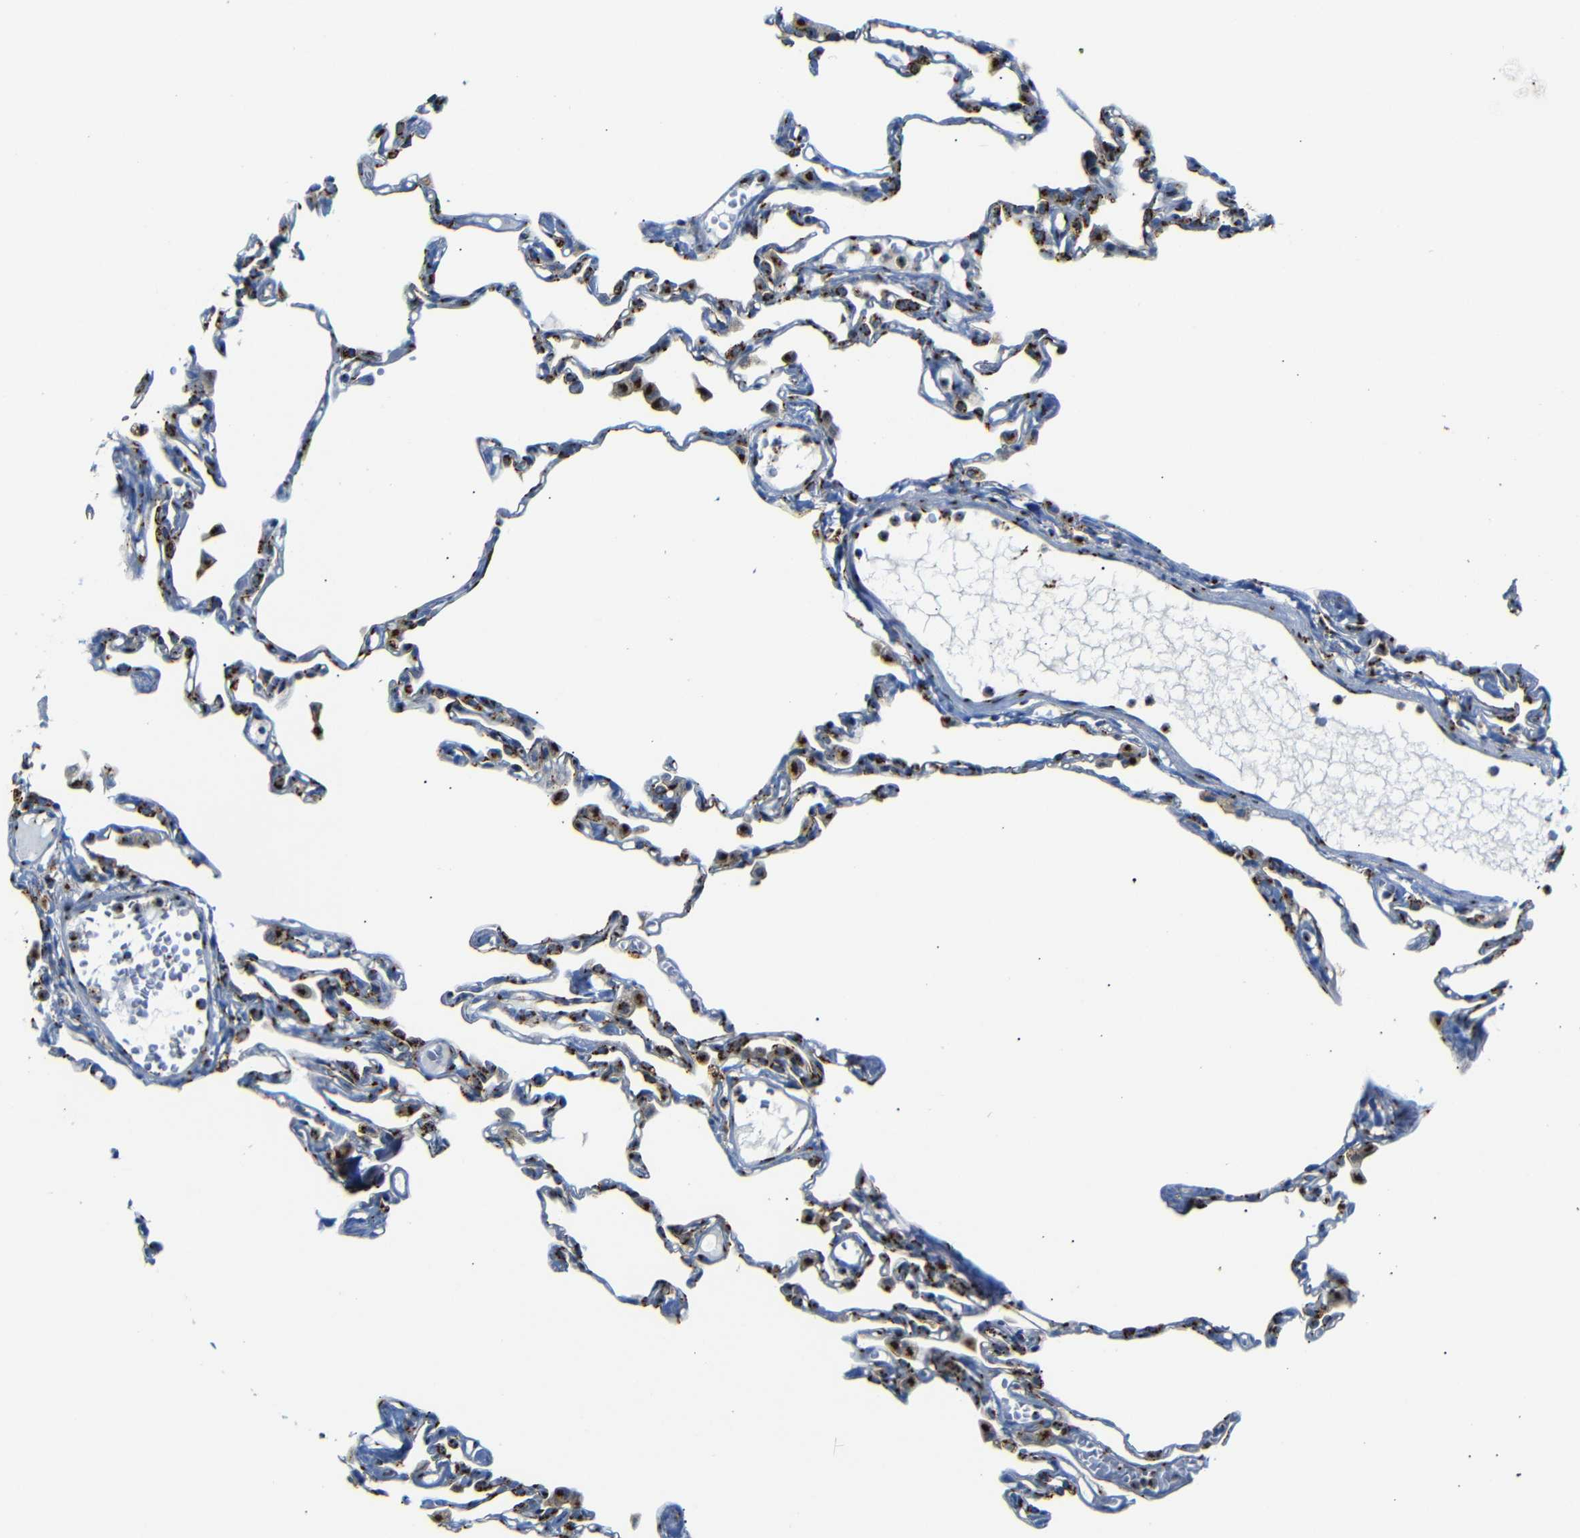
{"staining": {"intensity": "strong", "quantity": ">75%", "location": "cytoplasmic/membranous"}, "tissue": "lung", "cell_type": "Alveolar cells", "image_type": "normal", "snomed": [{"axis": "morphology", "description": "Normal tissue, NOS"}, {"axis": "topography", "description": "Lung"}], "caption": "IHC micrograph of normal human lung stained for a protein (brown), which exhibits high levels of strong cytoplasmic/membranous staining in approximately >75% of alveolar cells.", "gene": "TGOLN2", "patient": {"sex": "female", "age": 49}}